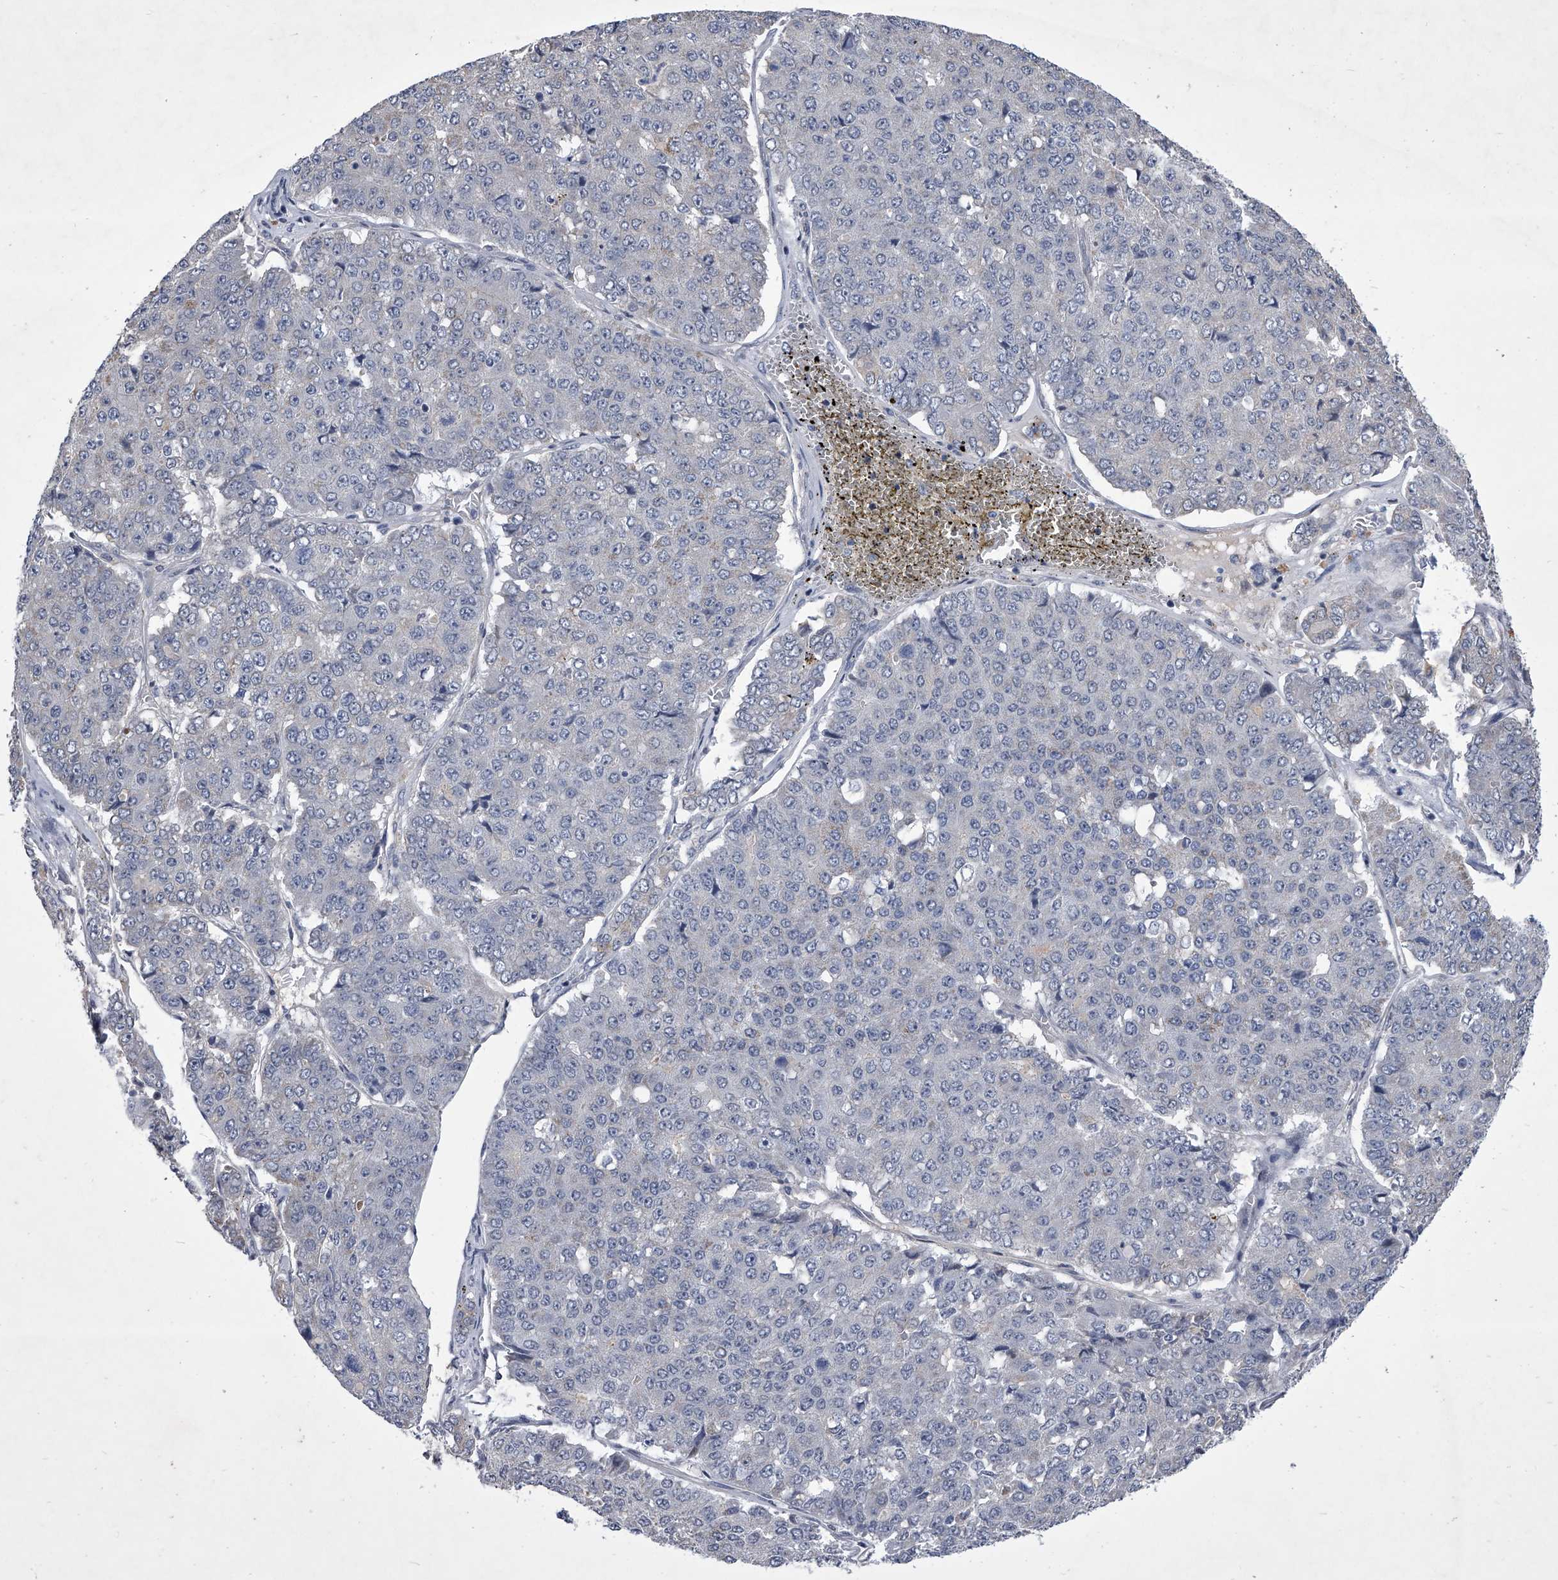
{"staining": {"intensity": "negative", "quantity": "none", "location": "none"}, "tissue": "pancreatic cancer", "cell_type": "Tumor cells", "image_type": "cancer", "snomed": [{"axis": "morphology", "description": "Adenocarcinoma, NOS"}, {"axis": "topography", "description": "Pancreas"}], "caption": "DAB (3,3'-diaminobenzidine) immunohistochemical staining of human pancreatic adenocarcinoma displays no significant positivity in tumor cells.", "gene": "ZNF76", "patient": {"sex": "male", "age": 50}}